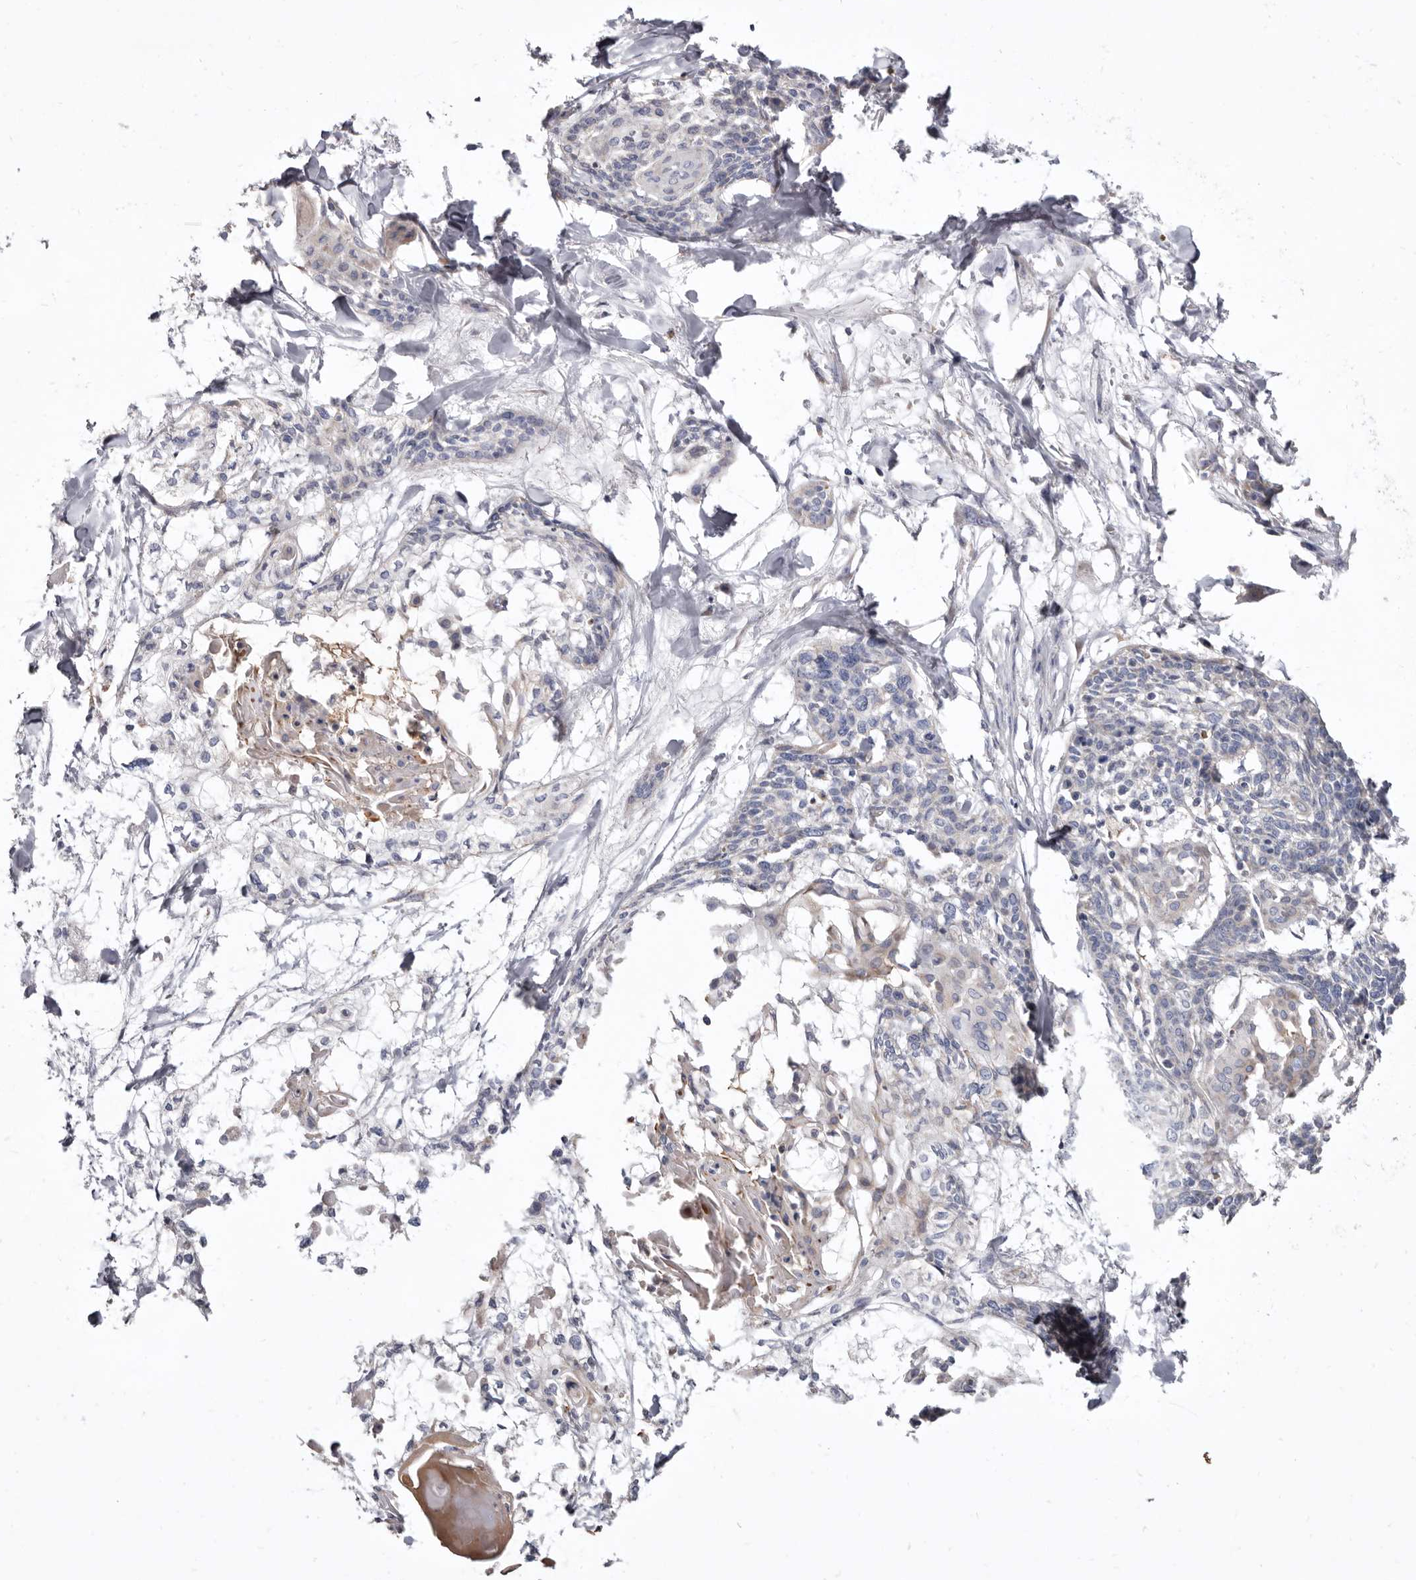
{"staining": {"intensity": "negative", "quantity": "none", "location": "none"}, "tissue": "cervical cancer", "cell_type": "Tumor cells", "image_type": "cancer", "snomed": [{"axis": "morphology", "description": "Squamous cell carcinoma, NOS"}, {"axis": "topography", "description": "Cervix"}], "caption": "Micrograph shows no protein expression in tumor cells of cervical squamous cell carcinoma tissue.", "gene": "CYP2E1", "patient": {"sex": "female", "age": 57}}